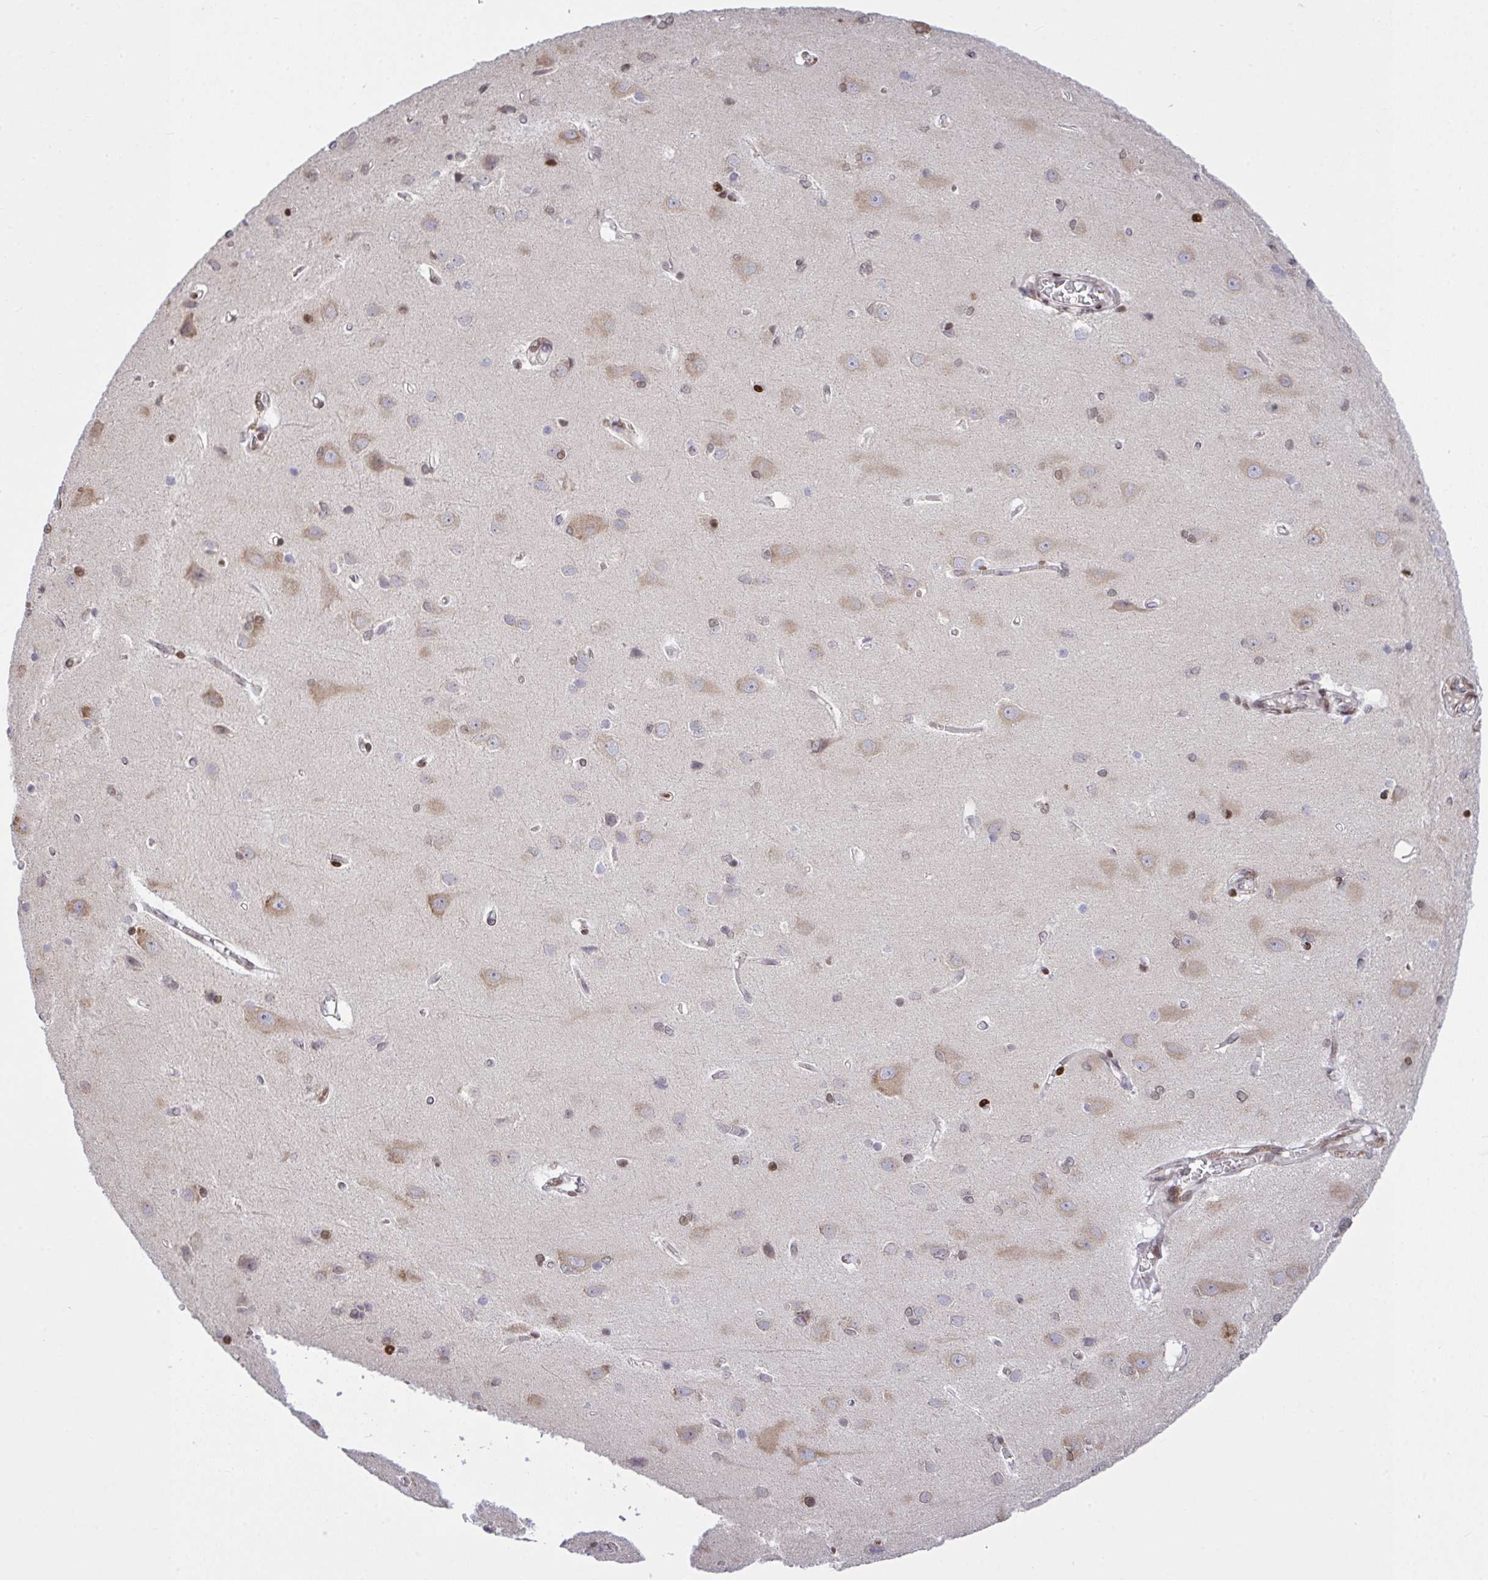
{"staining": {"intensity": "weak", "quantity": "25%-75%", "location": "cytoplasmic/membranous,nuclear"}, "tissue": "cerebral cortex", "cell_type": "Endothelial cells", "image_type": "normal", "snomed": [{"axis": "morphology", "description": "Normal tissue, NOS"}, {"axis": "topography", "description": "Cerebral cortex"}], "caption": "This micrograph demonstrates immunohistochemistry (IHC) staining of normal human cerebral cortex, with low weak cytoplasmic/membranous,nuclear staining in about 25%-75% of endothelial cells.", "gene": "RAPGEF5", "patient": {"sex": "male", "age": 37}}